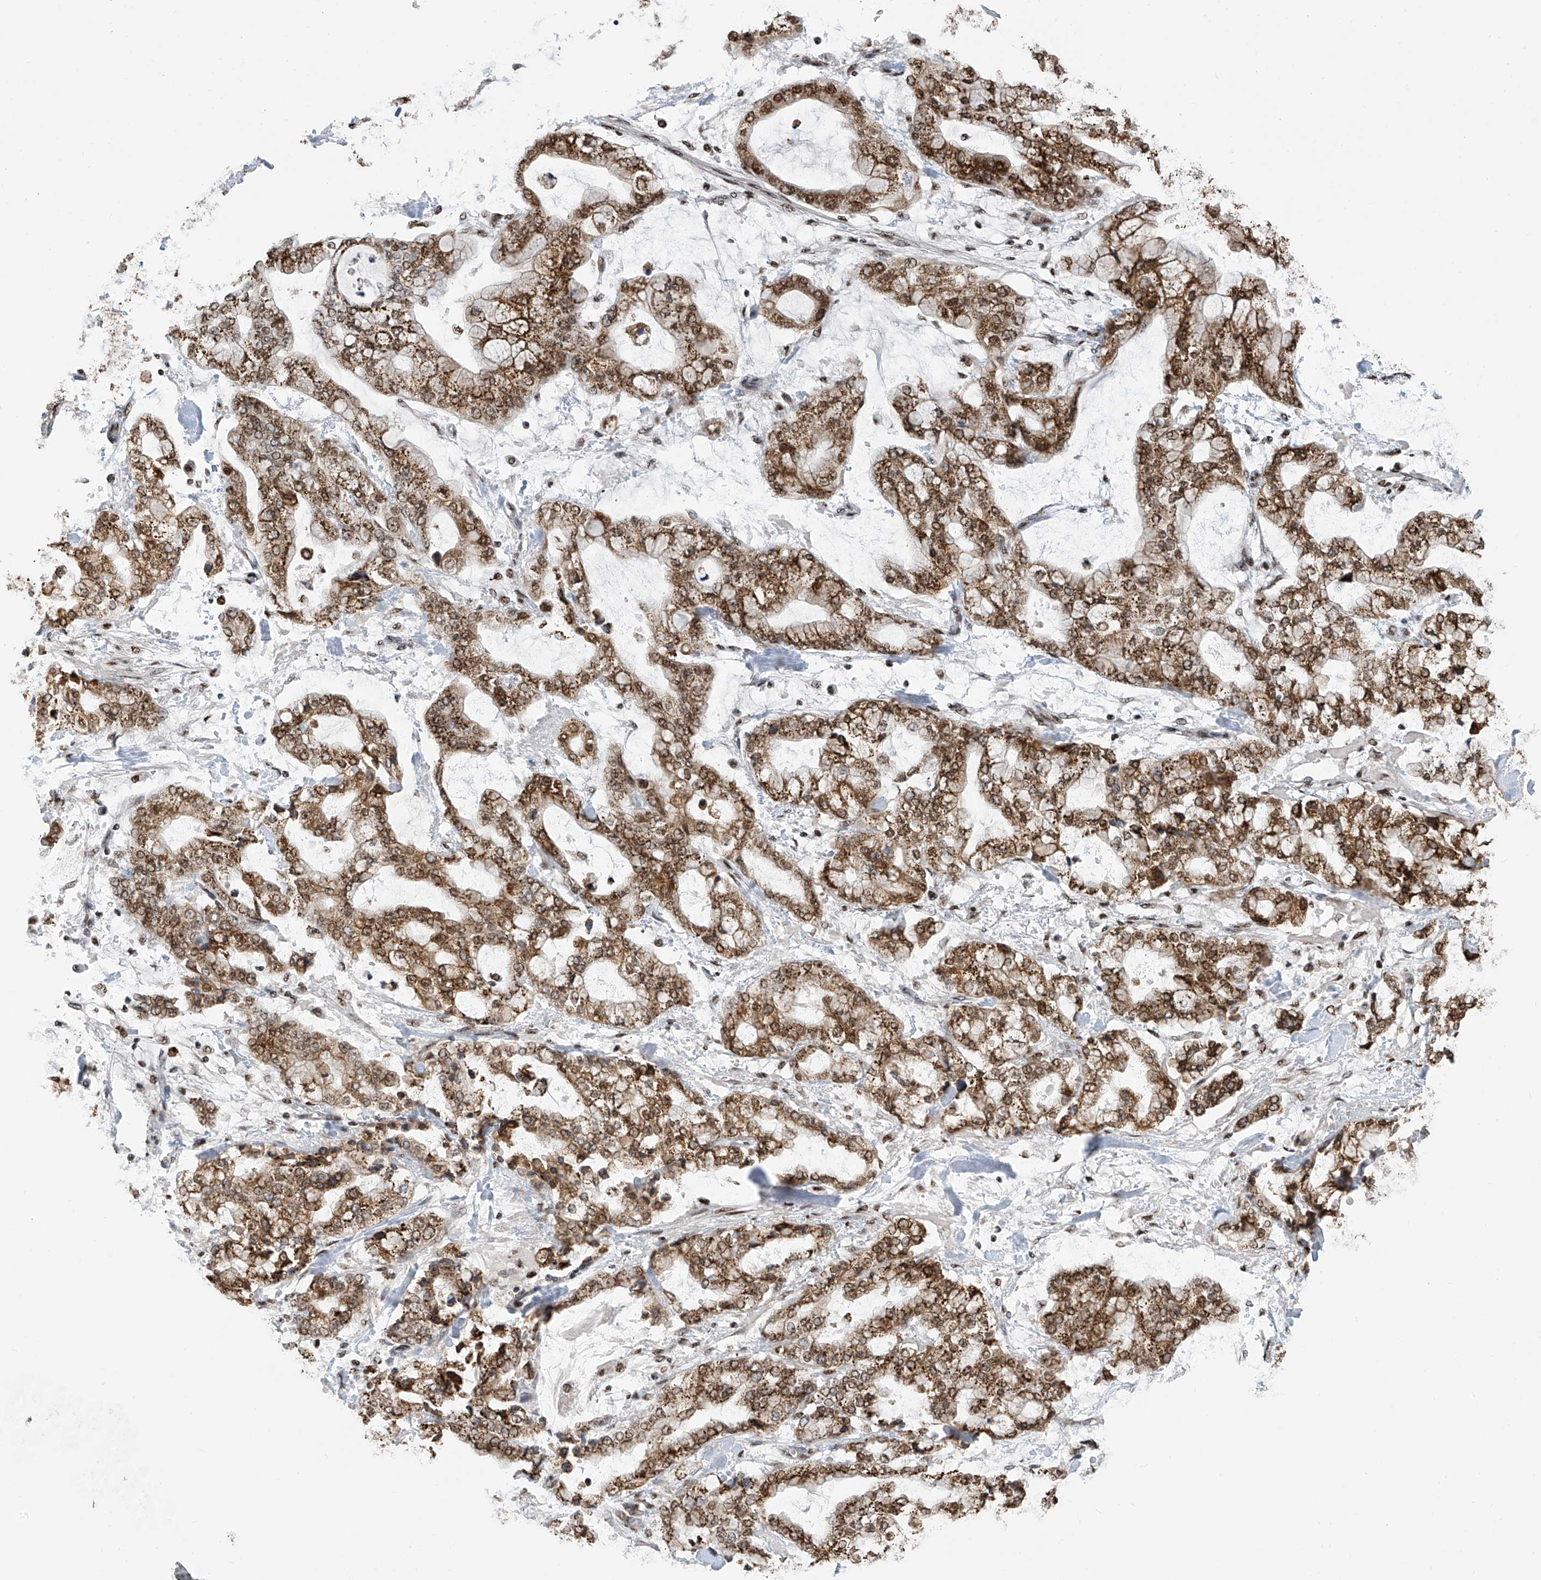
{"staining": {"intensity": "moderate", "quantity": ">75%", "location": "cytoplasmic/membranous,nuclear"}, "tissue": "stomach cancer", "cell_type": "Tumor cells", "image_type": "cancer", "snomed": [{"axis": "morphology", "description": "Normal tissue, NOS"}, {"axis": "morphology", "description": "Adenocarcinoma, NOS"}, {"axis": "topography", "description": "Stomach, upper"}, {"axis": "topography", "description": "Stomach"}], "caption": "IHC of human stomach adenocarcinoma exhibits medium levels of moderate cytoplasmic/membranous and nuclear expression in about >75% of tumor cells. (DAB = brown stain, brightfield microscopy at high magnification).", "gene": "APLF", "patient": {"sex": "male", "age": 76}}